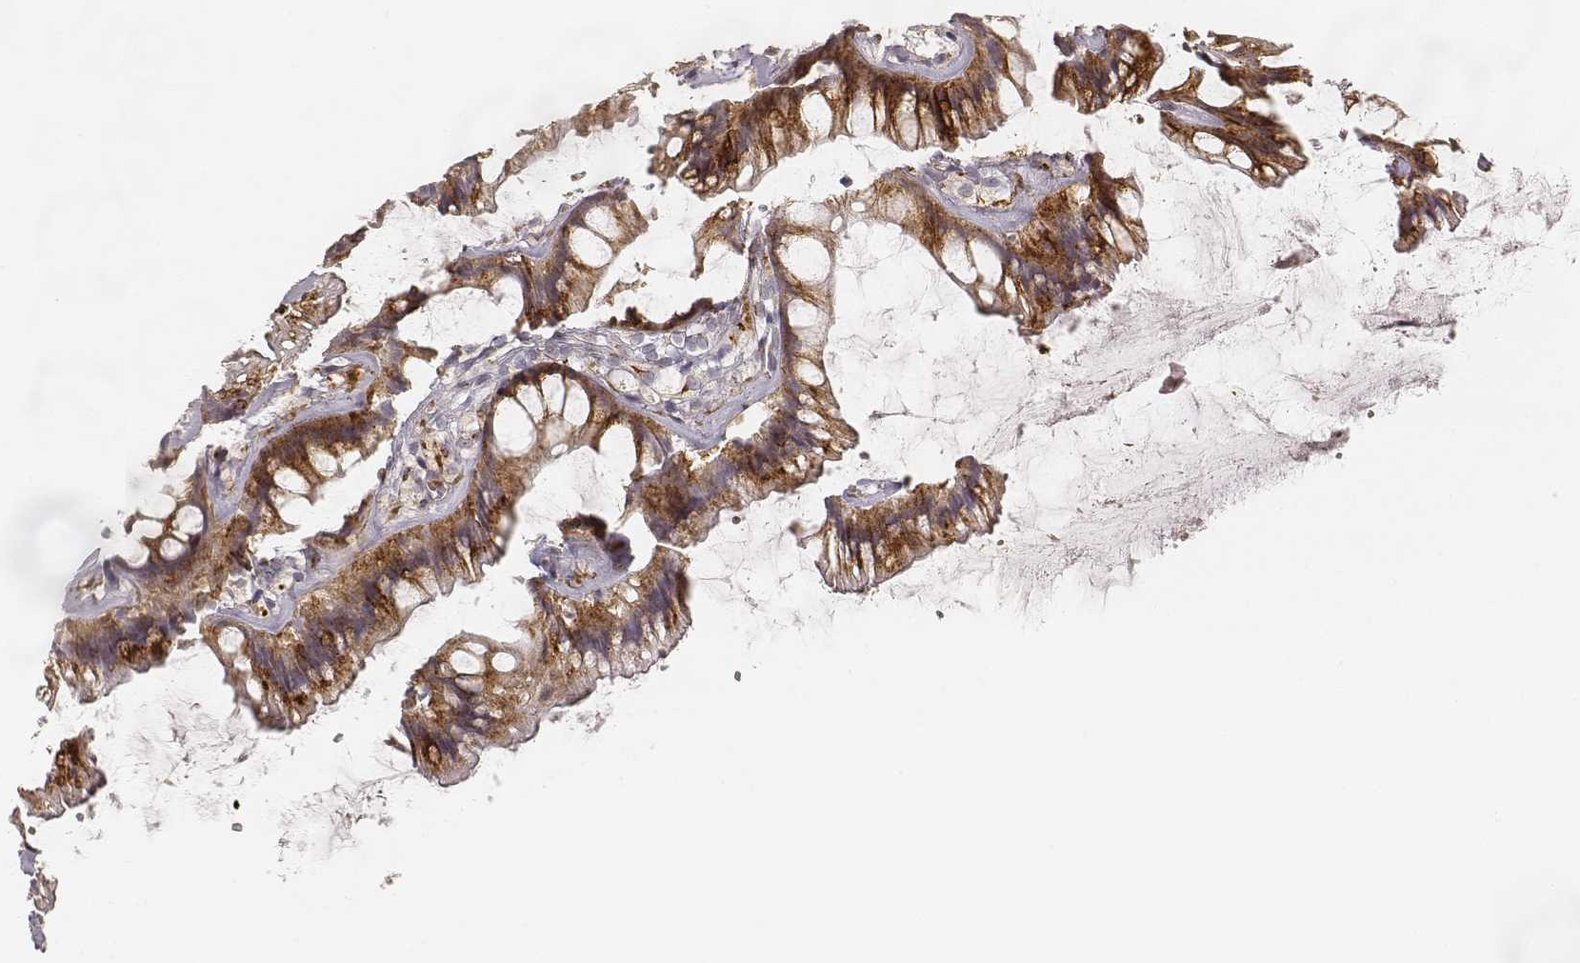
{"staining": {"intensity": "strong", "quantity": ">75%", "location": "cytoplasmic/membranous"}, "tissue": "rectum", "cell_type": "Glandular cells", "image_type": "normal", "snomed": [{"axis": "morphology", "description": "Normal tissue, NOS"}, {"axis": "topography", "description": "Rectum"}], "caption": "A histopathology image of human rectum stained for a protein exhibits strong cytoplasmic/membranous brown staining in glandular cells. (IHC, brightfield microscopy, high magnification).", "gene": "GORASP2", "patient": {"sex": "female", "age": 62}}